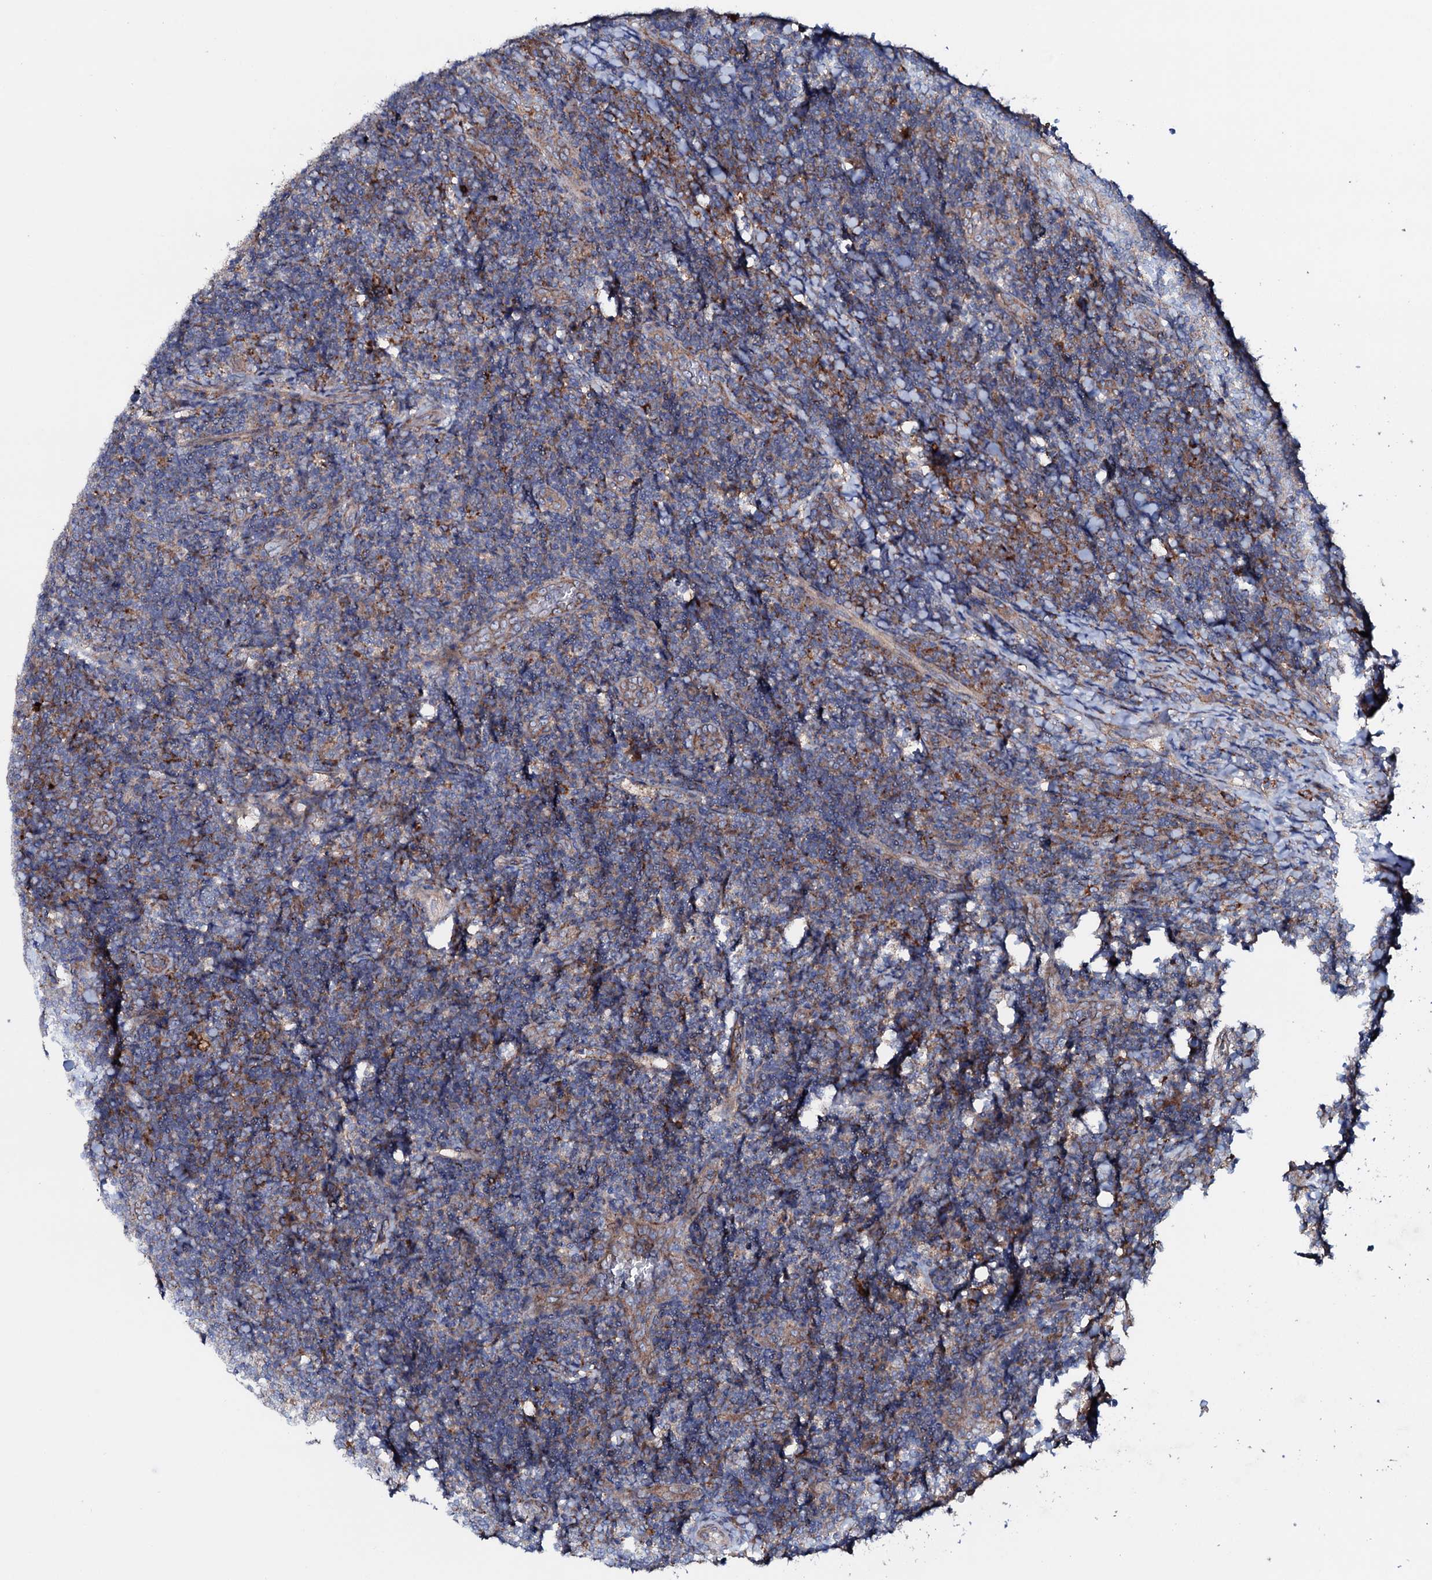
{"staining": {"intensity": "weak", "quantity": "25%-75%", "location": "cytoplasmic/membranous"}, "tissue": "tonsil", "cell_type": "Germinal center cells", "image_type": "normal", "snomed": [{"axis": "morphology", "description": "Normal tissue, NOS"}, {"axis": "topography", "description": "Tonsil"}], "caption": "Immunohistochemistry staining of unremarkable tonsil, which displays low levels of weak cytoplasmic/membranous staining in about 25%-75% of germinal center cells indicating weak cytoplasmic/membranous protein positivity. The staining was performed using DAB (3,3'-diaminobenzidine) (brown) for protein detection and nuclei were counterstained in hematoxylin (blue).", "gene": "P2RX4", "patient": {"sex": "male", "age": 17}}